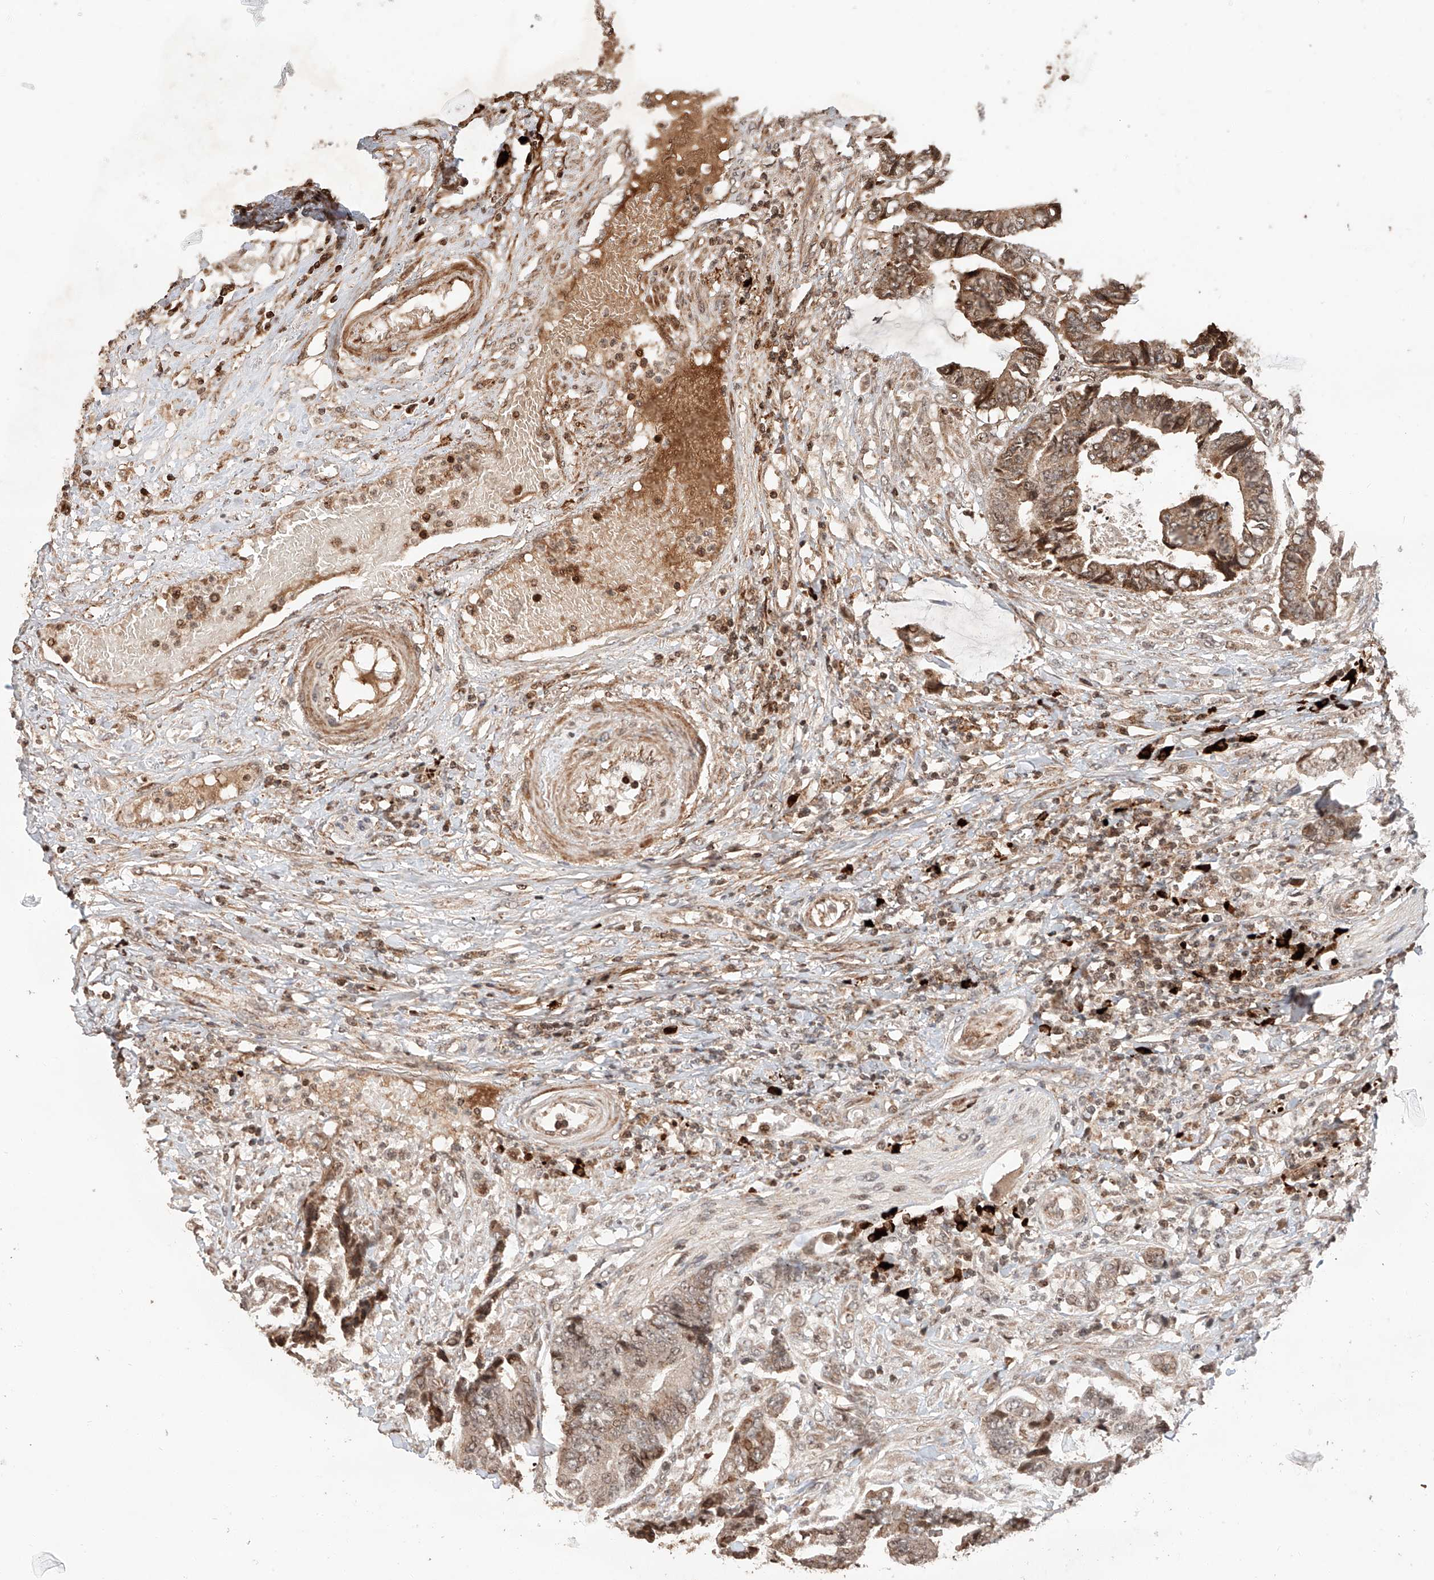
{"staining": {"intensity": "moderate", "quantity": ">75%", "location": "cytoplasmic/membranous"}, "tissue": "colorectal cancer", "cell_type": "Tumor cells", "image_type": "cancer", "snomed": [{"axis": "morphology", "description": "Adenocarcinoma, NOS"}, {"axis": "topography", "description": "Rectum"}], "caption": "IHC photomicrograph of neoplastic tissue: human colorectal cancer stained using immunohistochemistry shows medium levels of moderate protein expression localized specifically in the cytoplasmic/membranous of tumor cells, appearing as a cytoplasmic/membranous brown color.", "gene": "ARHGAP33", "patient": {"sex": "male", "age": 84}}